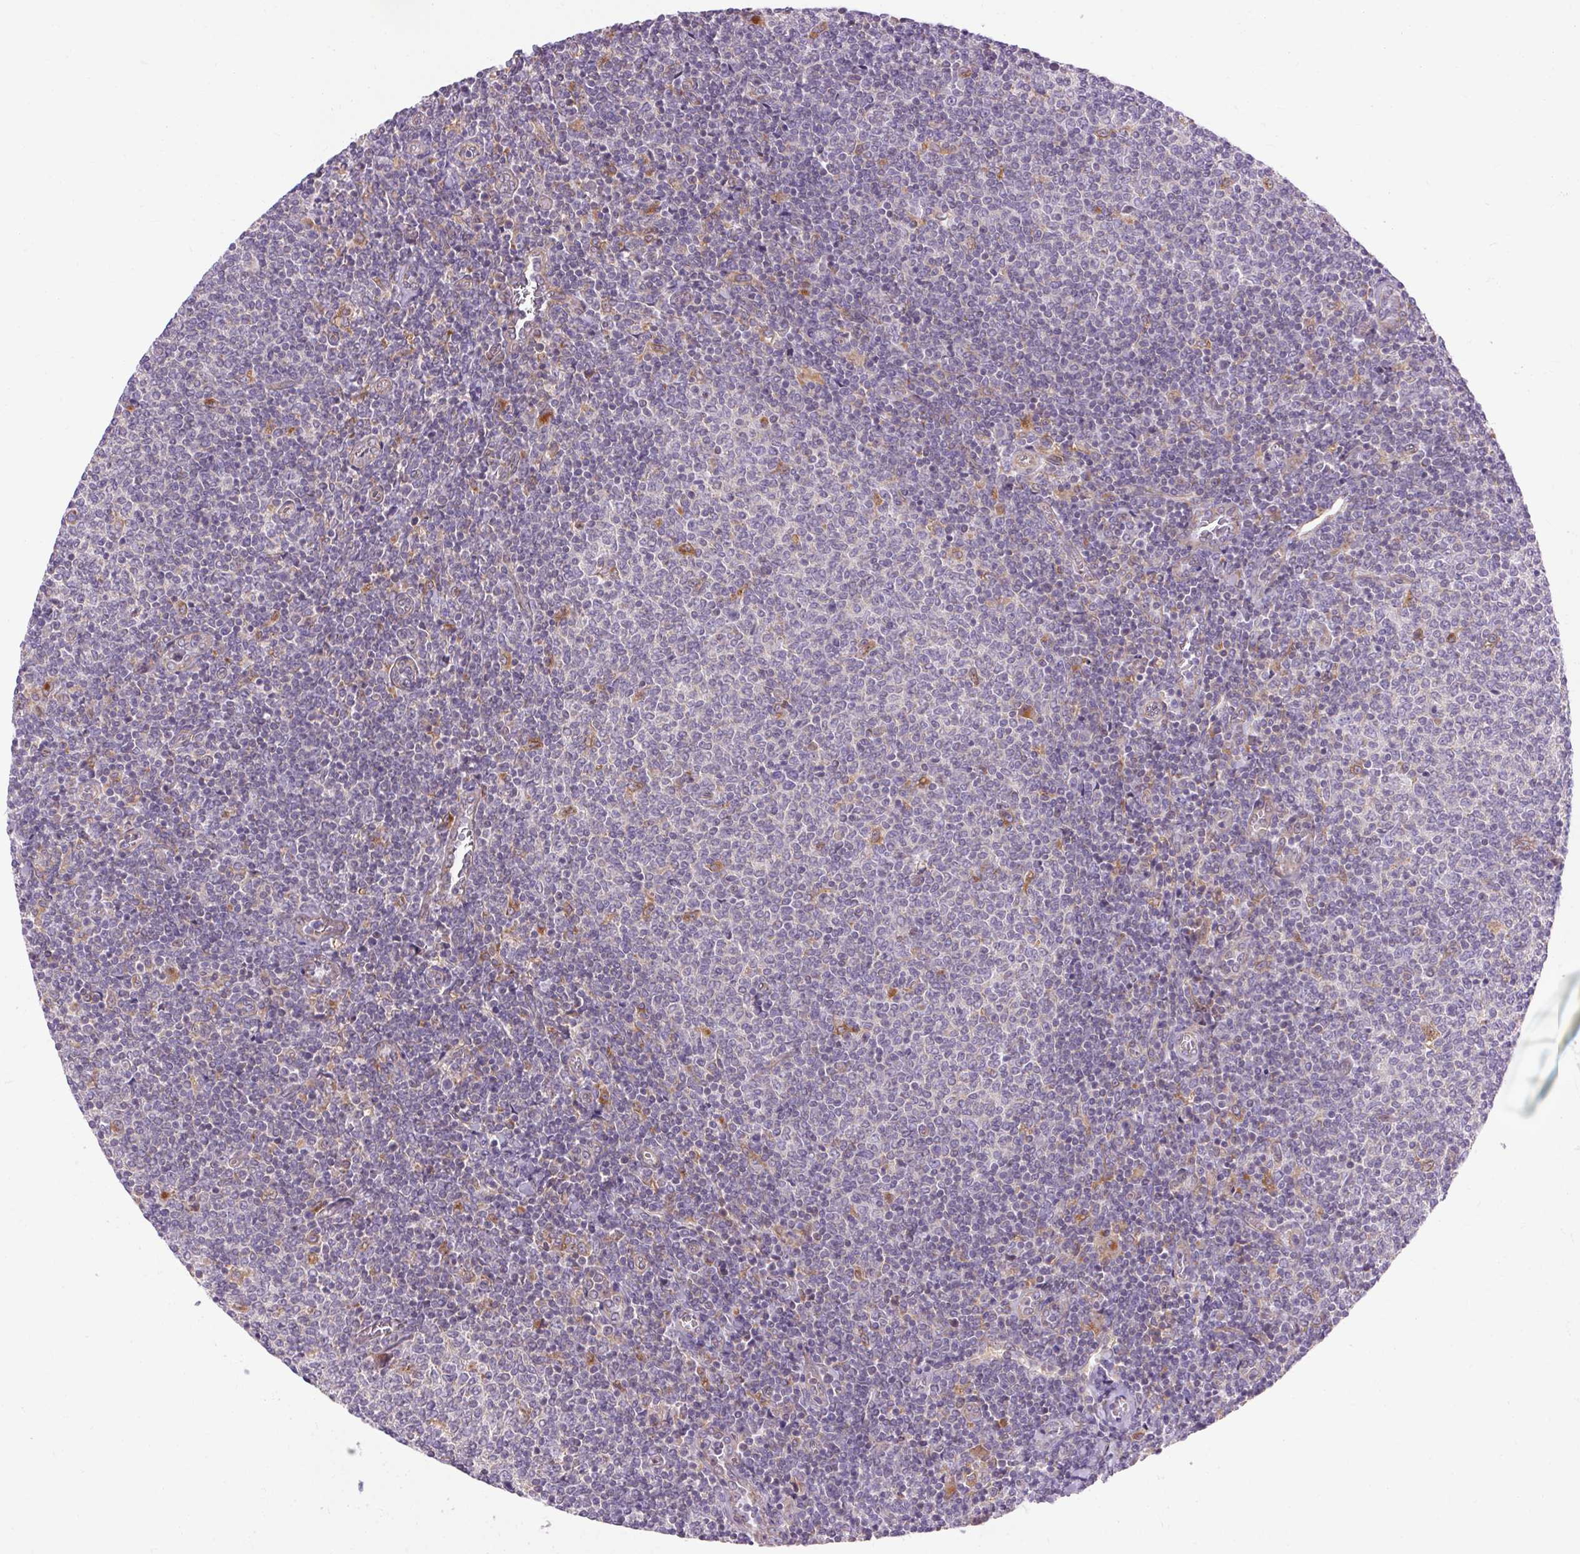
{"staining": {"intensity": "negative", "quantity": "none", "location": "none"}, "tissue": "lymphoma", "cell_type": "Tumor cells", "image_type": "cancer", "snomed": [{"axis": "morphology", "description": "Malignant lymphoma, non-Hodgkin's type, Low grade"}, {"axis": "topography", "description": "Lymph node"}], "caption": "Immunohistochemical staining of malignant lymphoma, non-Hodgkin's type (low-grade) demonstrates no significant staining in tumor cells.", "gene": "TM6SF1", "patient": {"sex": "male", "age": 52}}